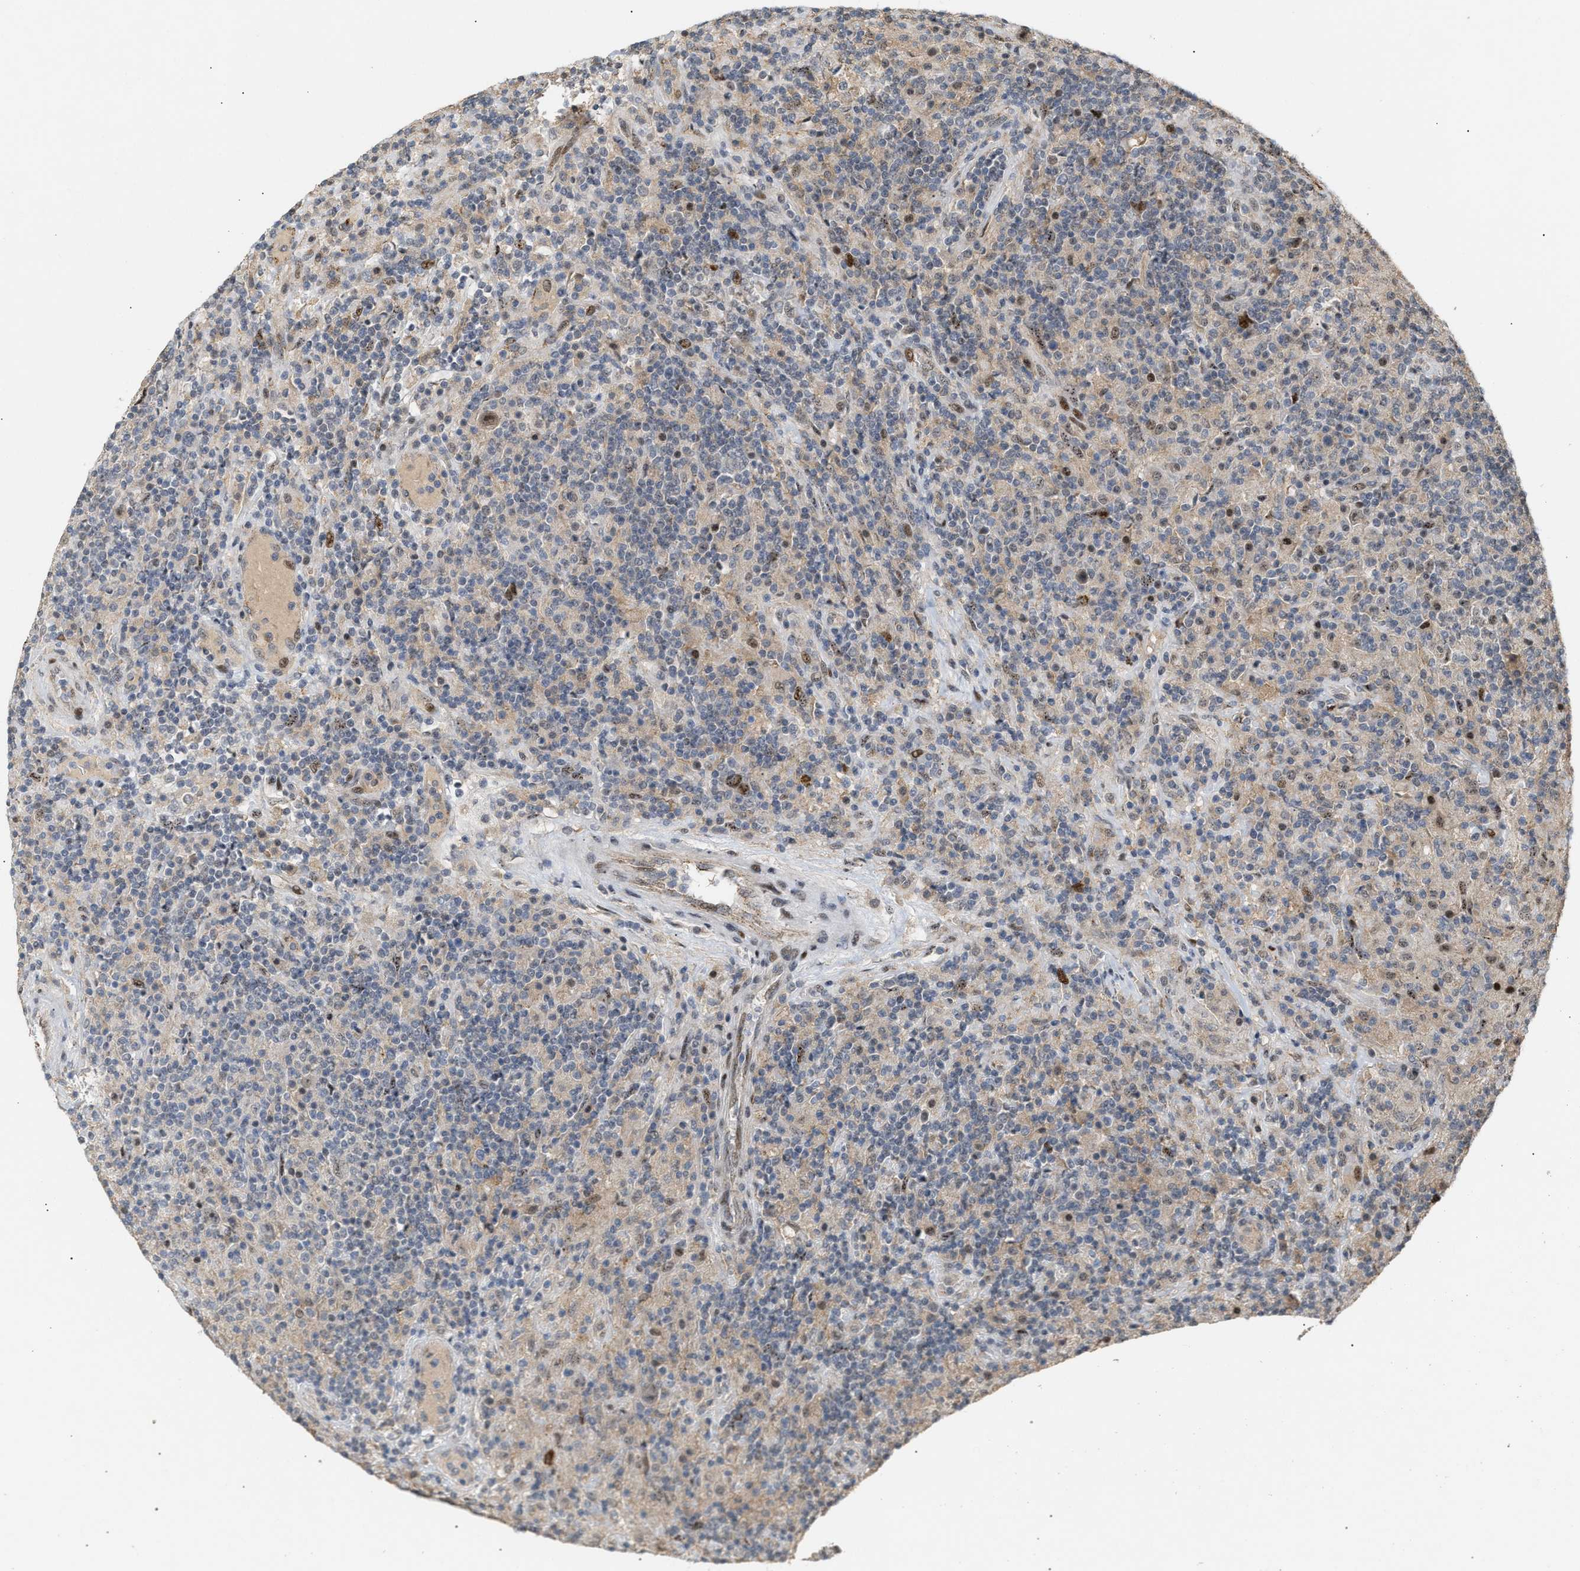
{"staining": {"intensity": "moderate", "quantity": ">75%", "location": "nuclear"}, "tissue": "lymphoma", "cell_type": "Tumor cells", "image_type": "cancer", "snomed": [{"axis": "morphology", "description": "Hodgkin's disease, NOS"}, {"axis": "topography", "description": "Lymph node"}], "caption": "Immunohistochemistry (IHC) histopathology image of neoplastic tissue: lymphoma stained using immunohistochemistry (IHC) shows medium levels of moderate protein expression localized specifically in the nuclear of tumor cells, appearing as a nuclear brown color.", "gene": "ZFAND5", "patient": {"sex": "male", "age": 70}}